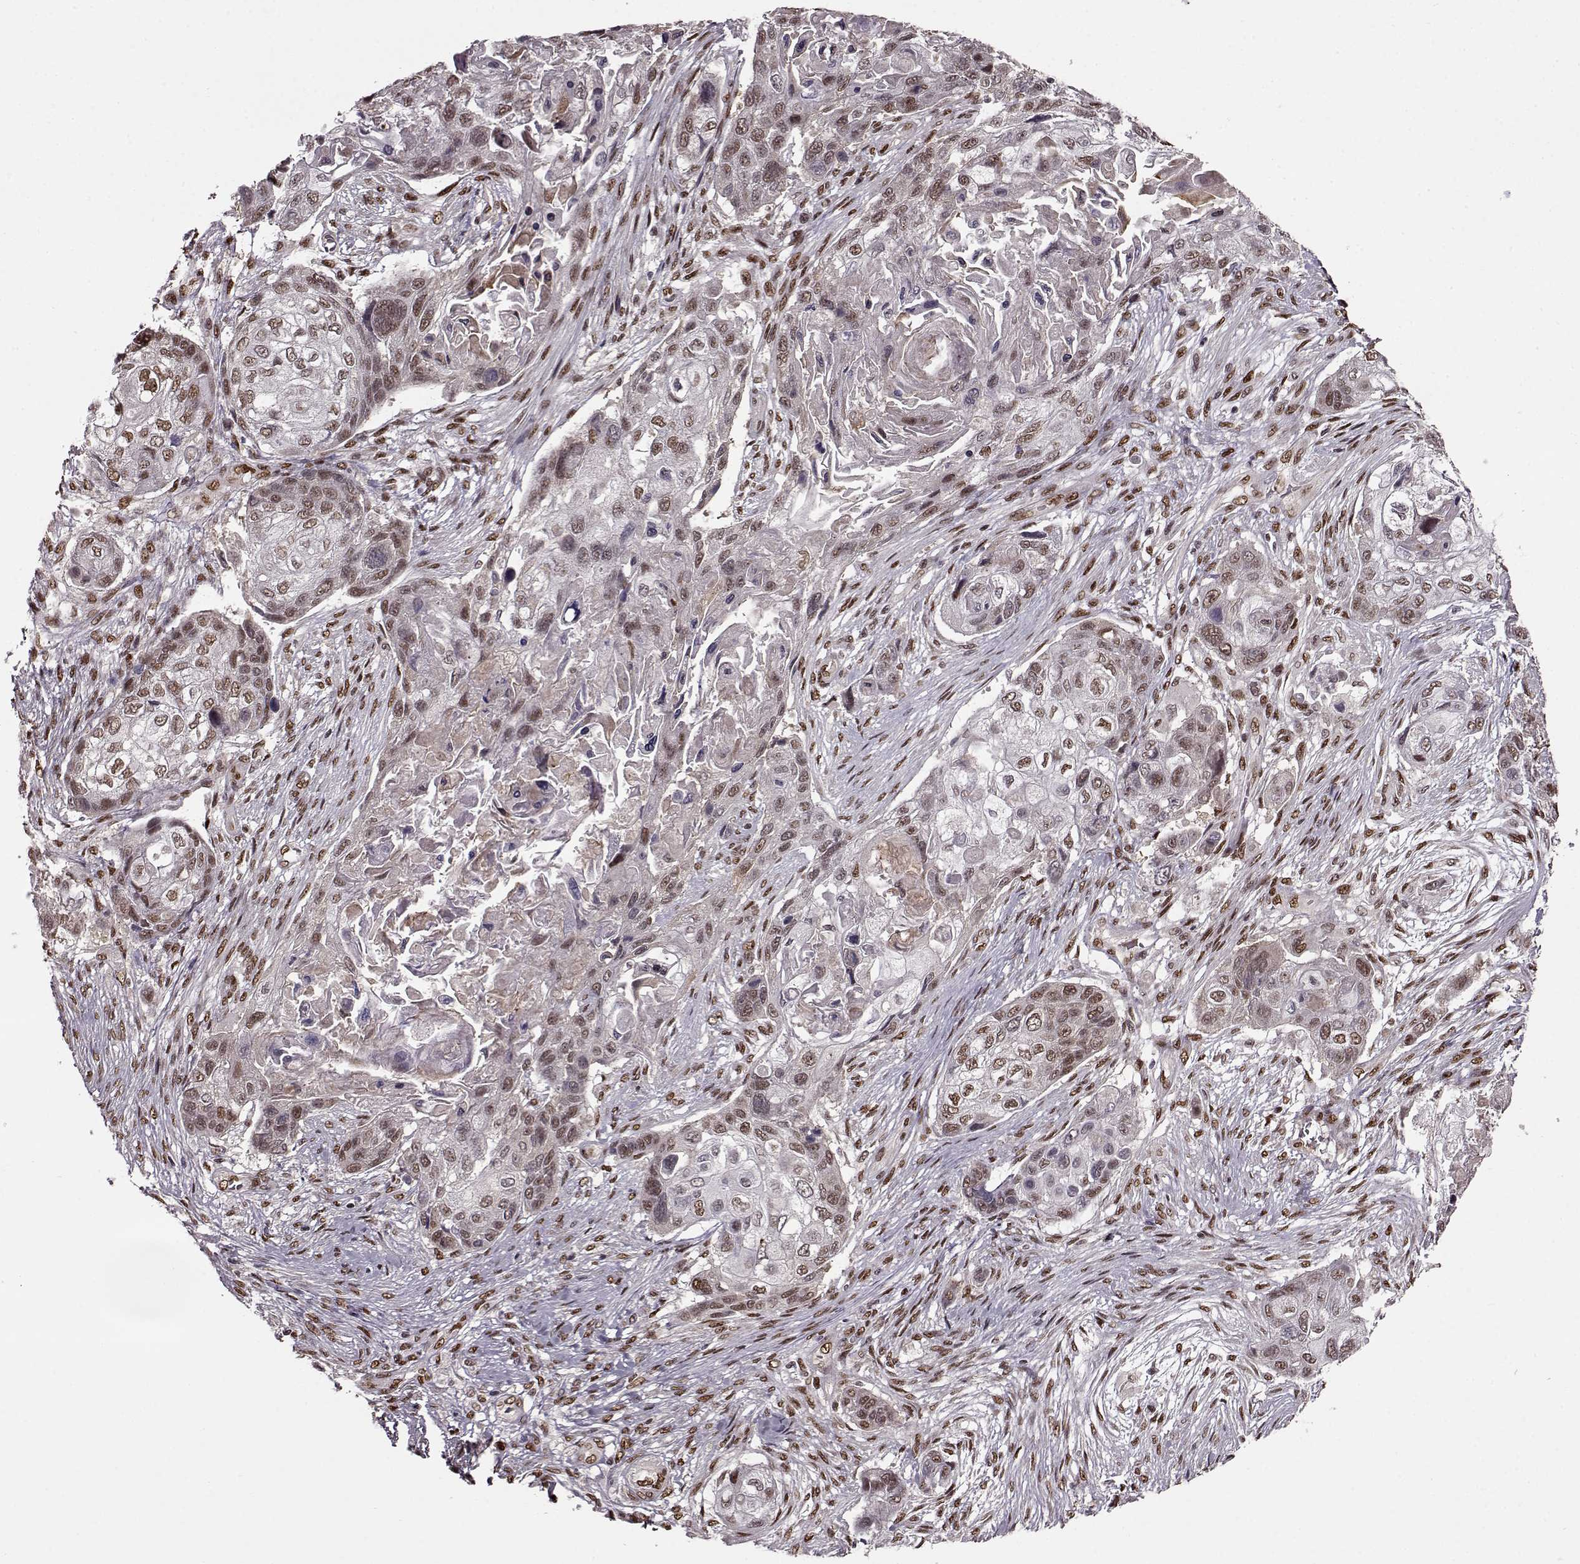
{"staining": {"intensity": "moderate", "quantity": "25%-75%", "location": "nuclear"}, "tissue": "lung cancer", "cell_type": "Tumor cells", "image_type": "cancer", "snomed": [{"axis": "morphology", "description": "Squamous cell carcinoma, NOS"}, {"axis": "topography", "description": "Lung"}], "caption": "Immunohistochemical staining of human lung cancer (squamous cell carcinoma) shows medium levels of moderate nuclear protein expression in about 25%-75% of tumor cells.", "gene": "FTO", "patient": {"sex": "male", "age": 69}}